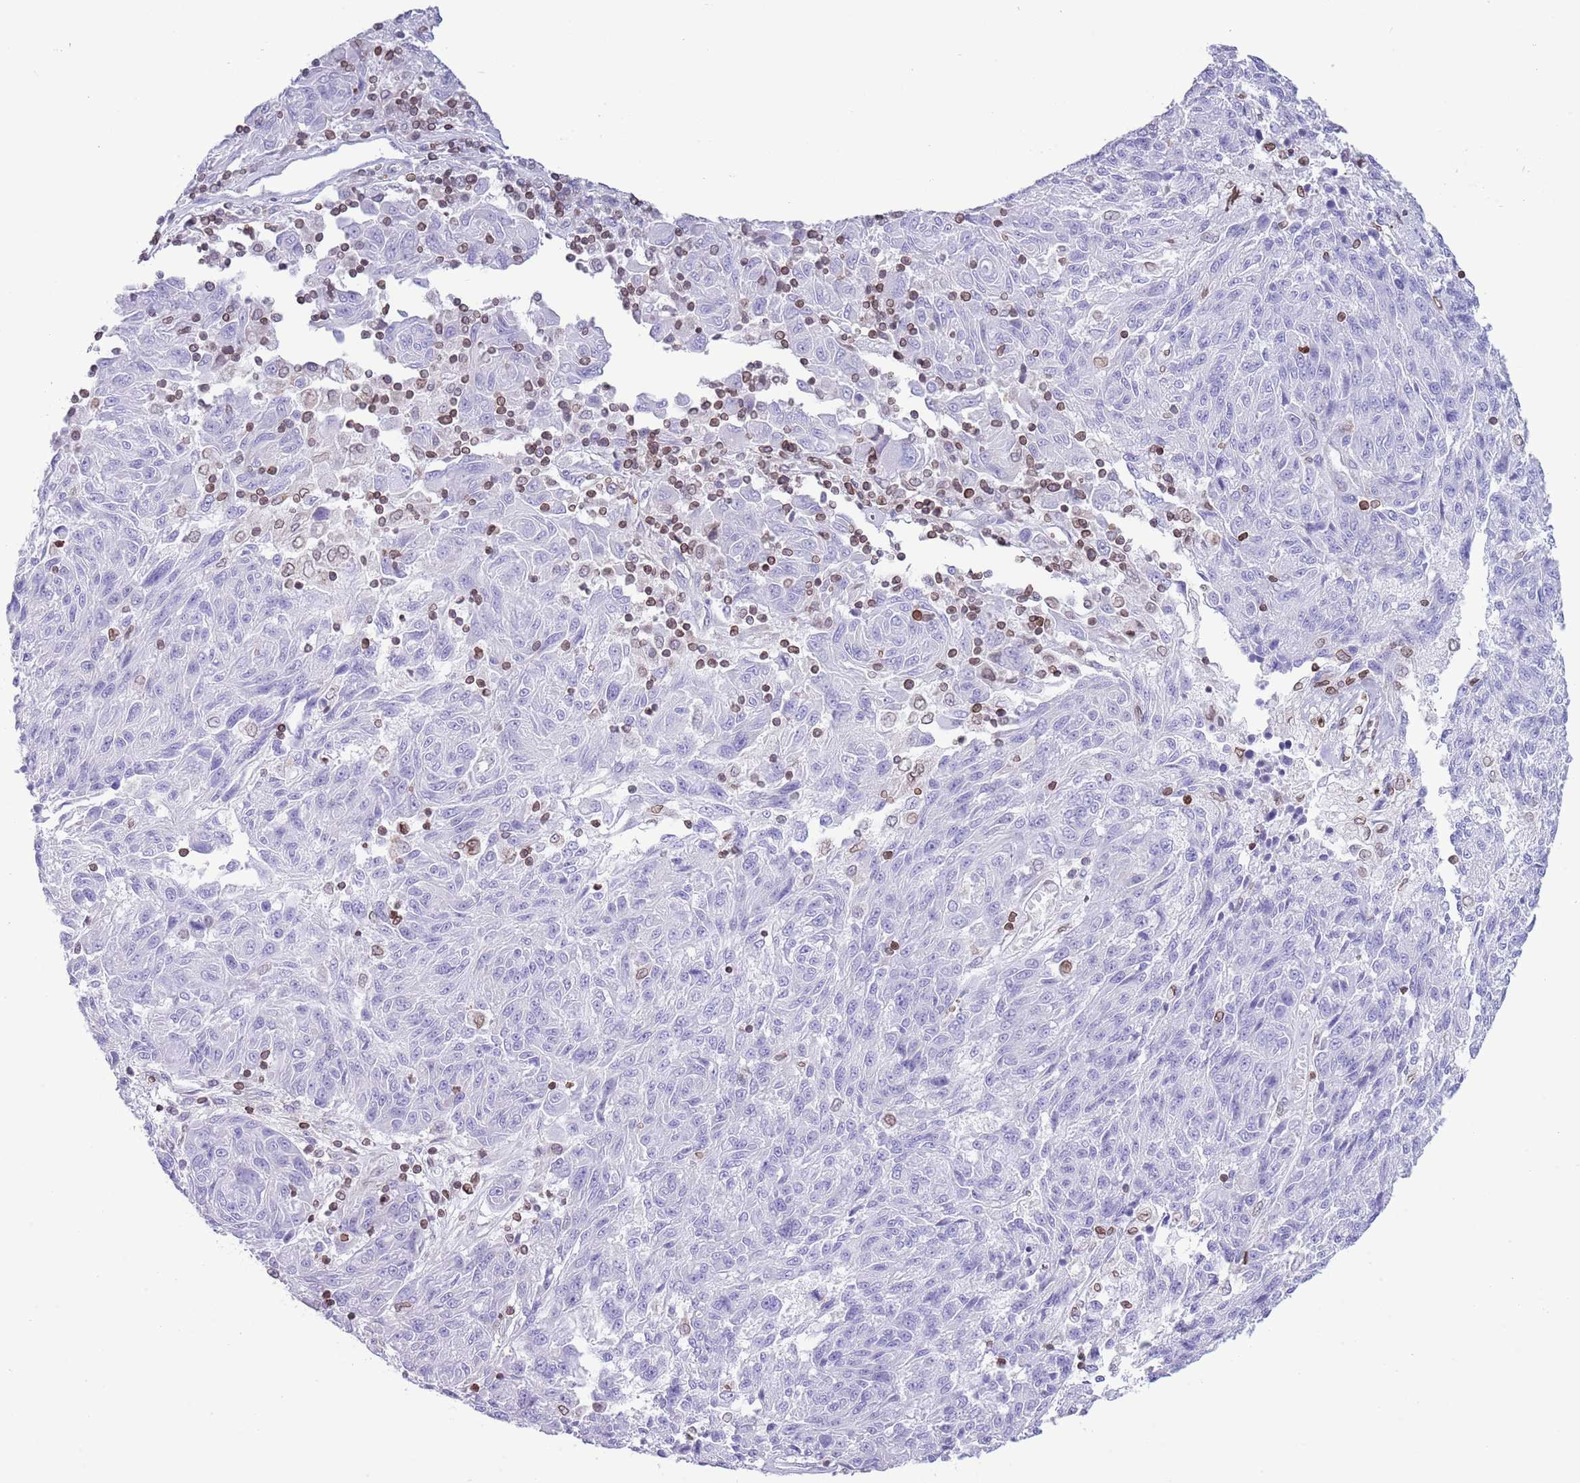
{"staining": {"intensity": "negative", "quantity": "none", "location": "none"}, "tissue": "melanoma", "cell_type": "Tumor cells", "image_type": "cancer", "snomed": [{"axis": "morphology", "description": "Malignant melanoma, NOS"}, {"axis": "topography", "description": "Skin"}], "caption": "This micrograph is of malignant melanoma stained with immunohistochemistry to label a protein in brown with the nuclei are counter-stained blue. There is no staining in tumor cells.", "gene": "LBR", "patient": {"sex": "male", "age": 53}}